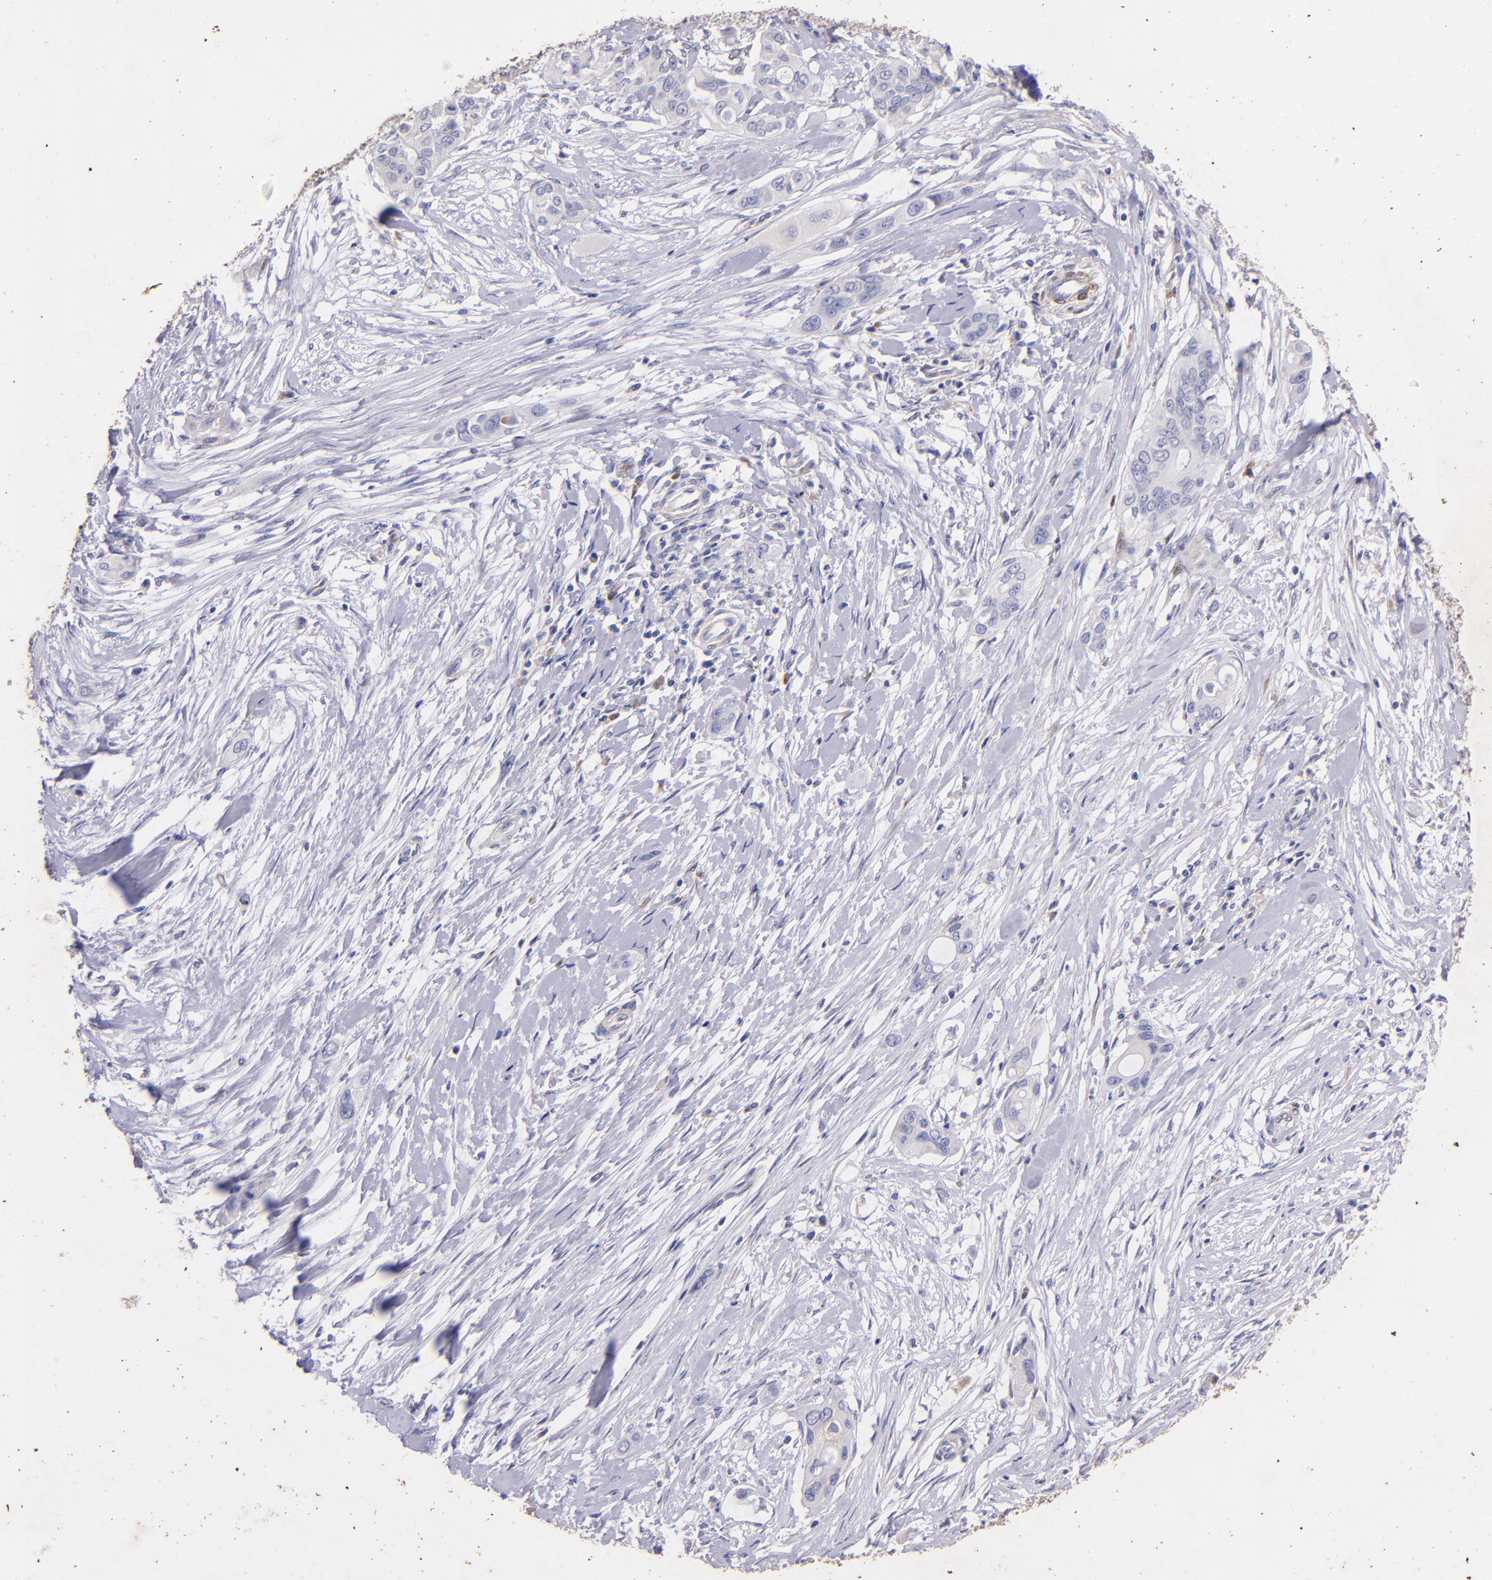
{"staining": {"intensity": "weak", "quantity": "<25%", "location": "cytoplasmic/membranous"}, "tissue": "pancreatic cancer", "cell_type": "Tumor cells", "image_type": "cancer", "snomed": [{"axis": "morphology", "description": "Adenocarcinoma, NOS"}, {"axis": "topography", "description": "Pancreas"}], "caption": "An immunohistochemistry micrograph of pancreatic cancer is shown. There is no staining in tumor cells of pancreatic cancer.", "gene": "RET", "patient": {"sex": "female", "age": 60}}